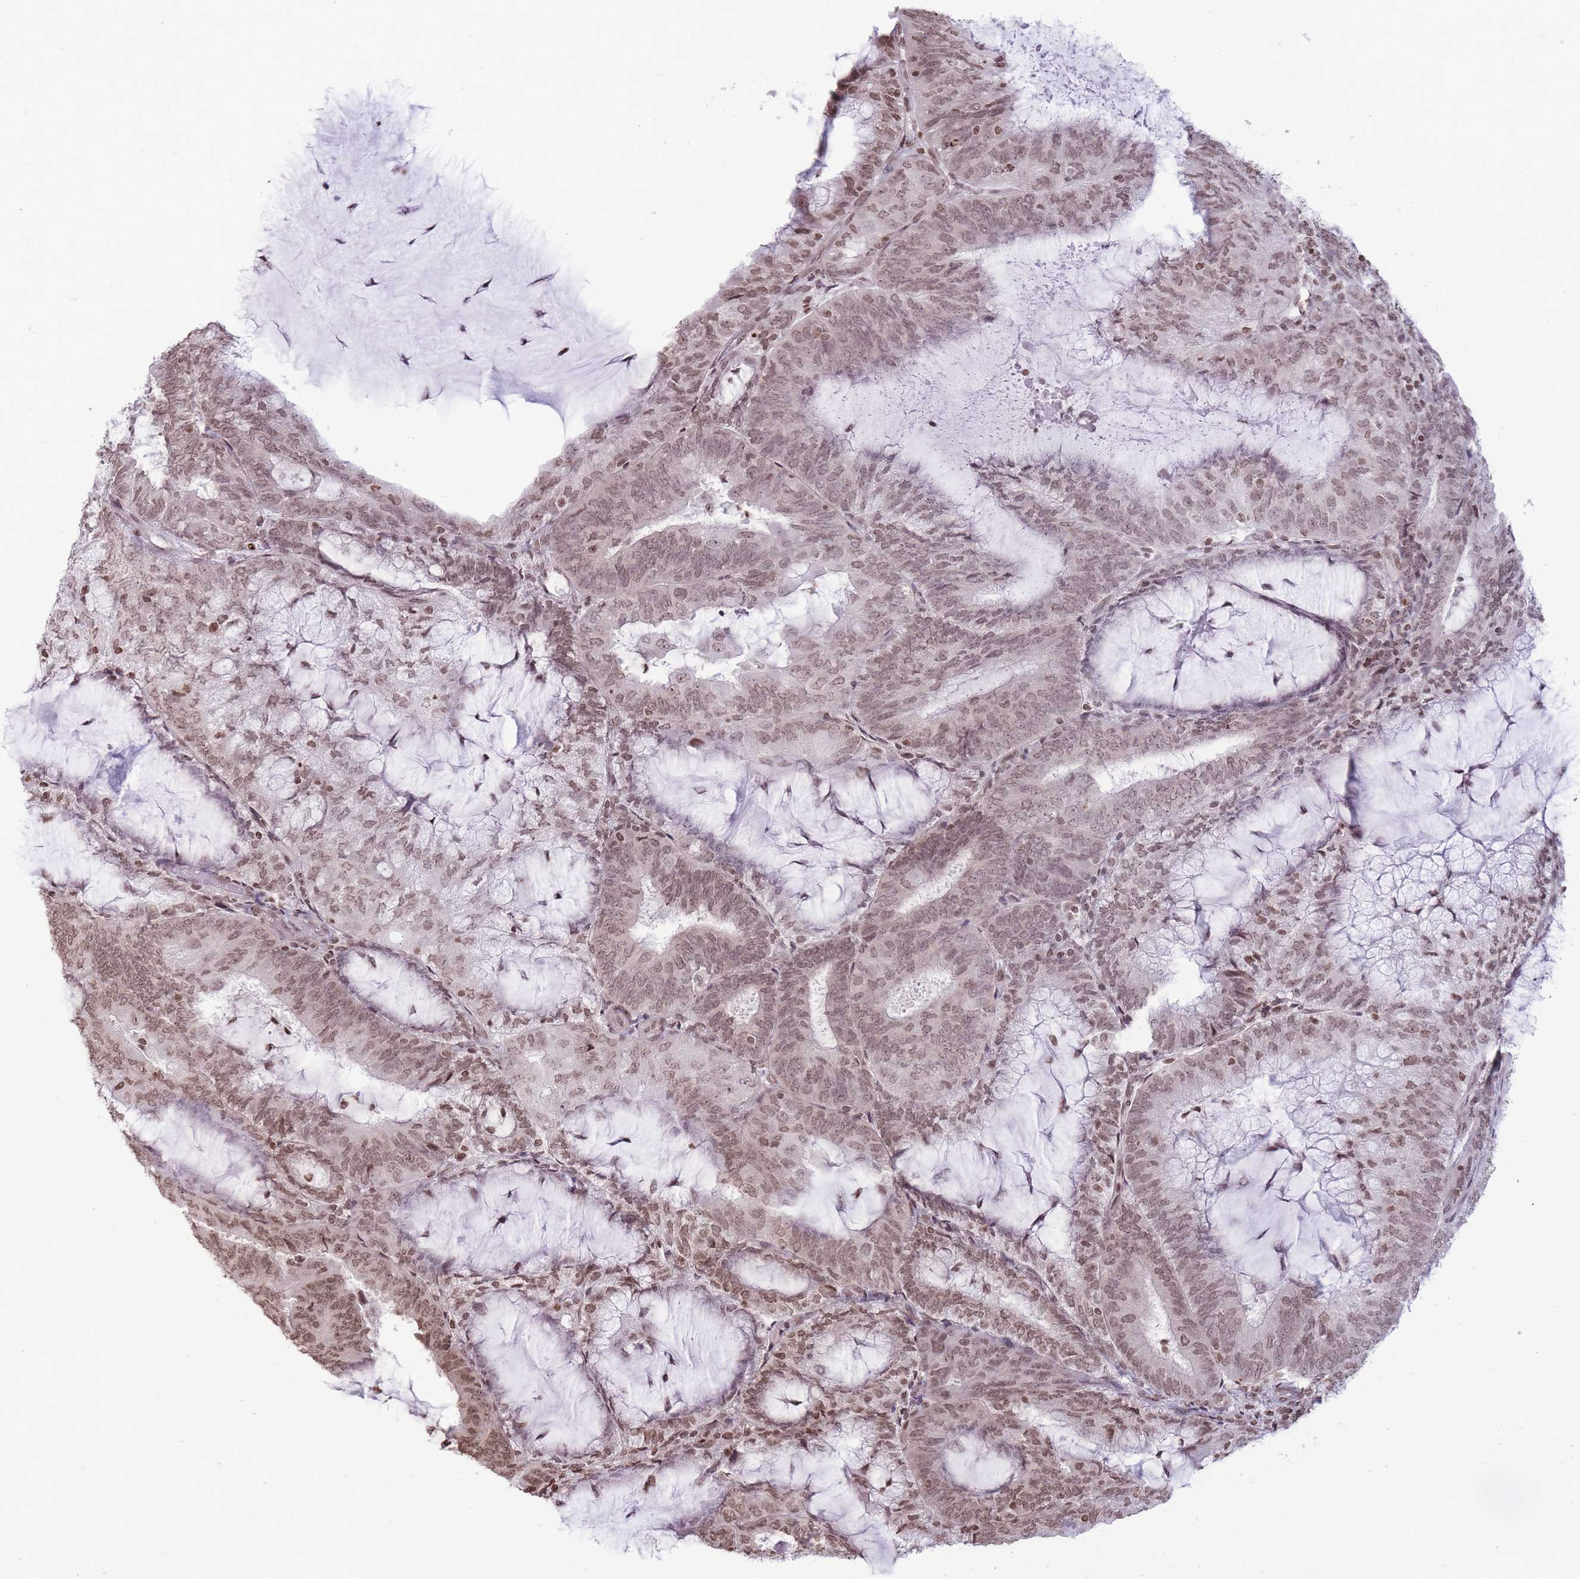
{"staining": {"intensity": "moderate", "quantity": ">75%", "location": "nuclear"}, "tissue": "endometrial cancer", "cell_type": "Tumor cells", "image_type": "cancer", "snomed": [{"axis": "morphology", "description": "Adenocarcinoma, NOS"}, {"axis": "topography", "description": "Endometrium"}], "caption": "DAB immunohistochemical staining of adenocarcinoma (endometrial) shows moderate nuclear protein positivity in approximately >75% of tumor cells.", "gene": "SHISAL1", "patient": {"sex": "female", "age": 81}}